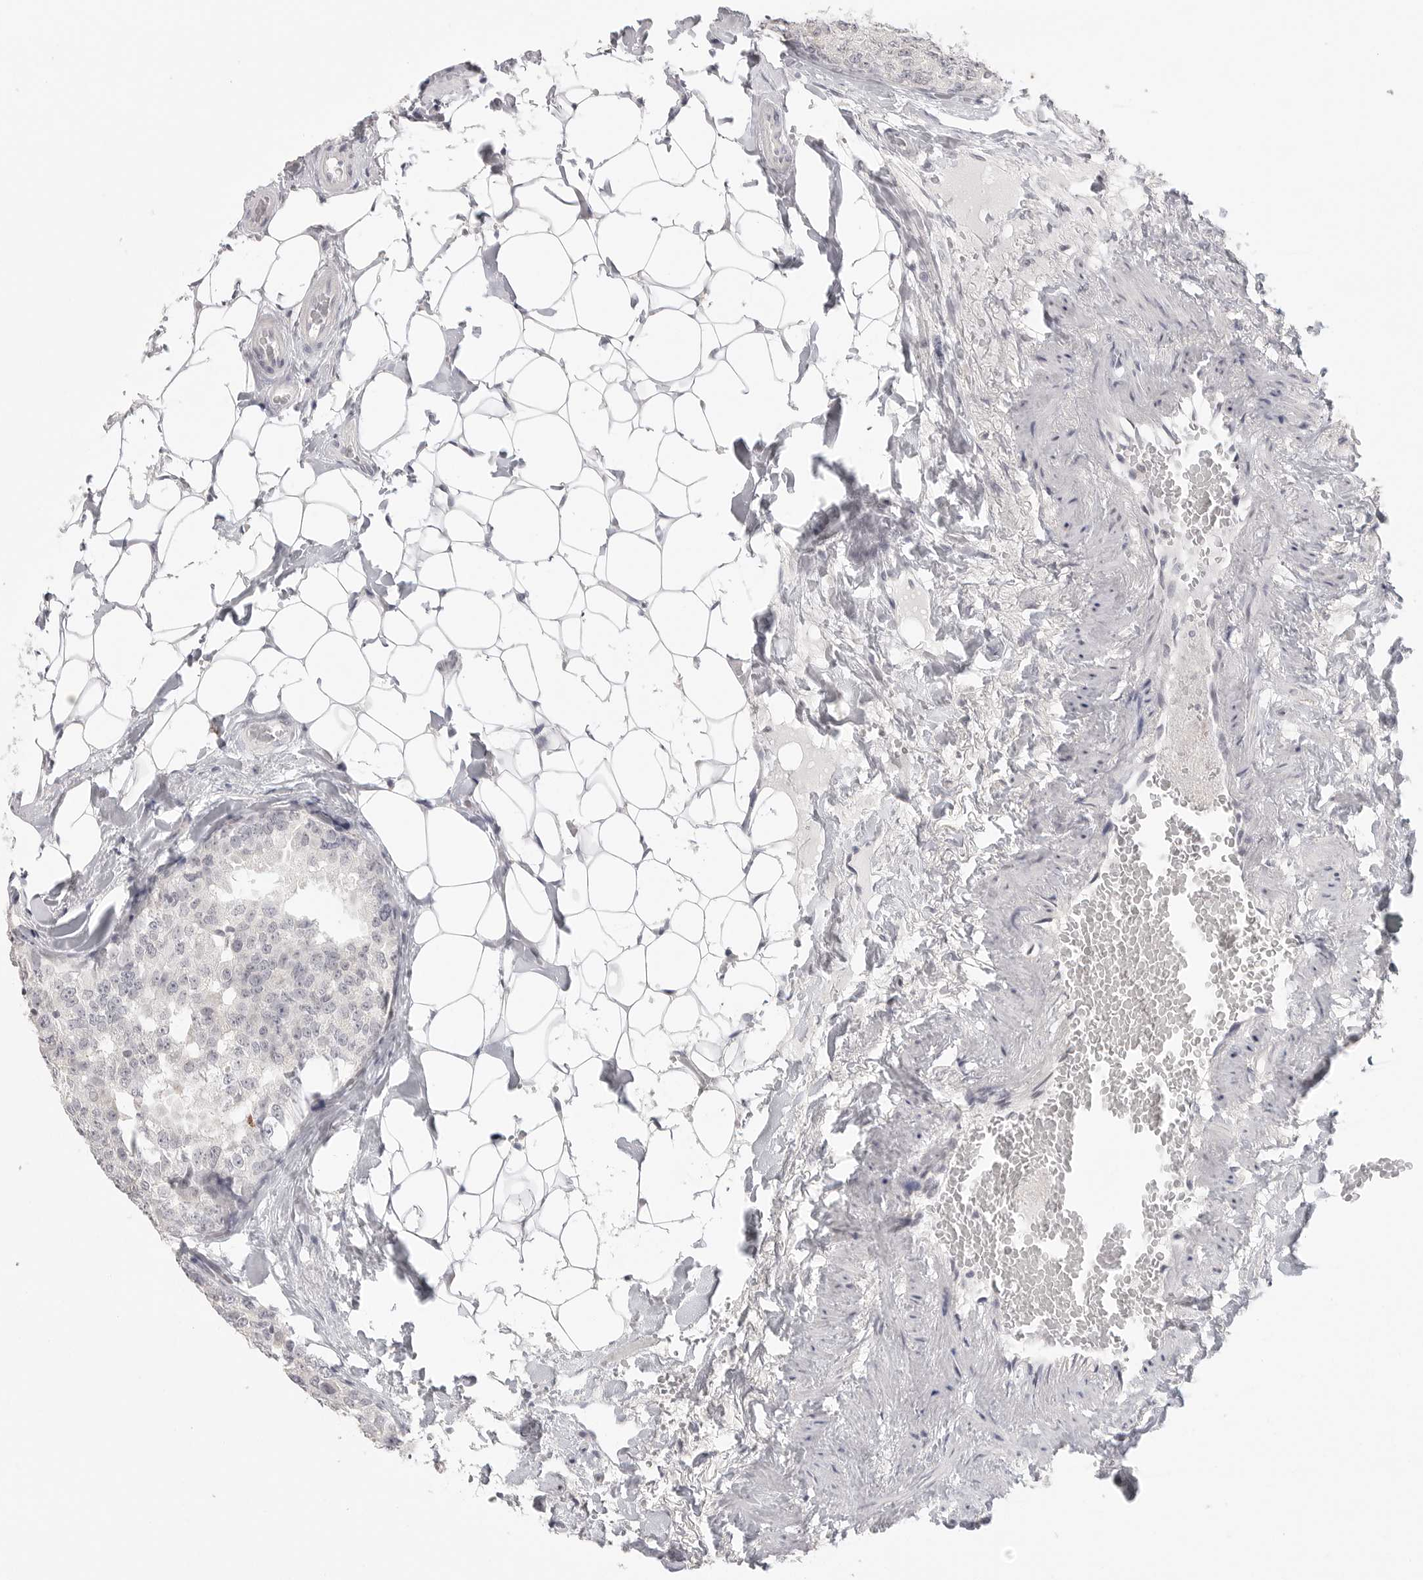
{"staining": {"intensity": "negative", "quantity": "none", "location": "none"}, "tissue": "breast cancer", "cell_type": "Tumor cells", "image_type": "cancer", "snomed": [{"axis": "morphology", "description": "Normal tissue, NOS"}, {"axis": "morphology", "description": "Duct carcinoma"}, {"axis": "topography", "description": "Breast"}], "caption": "Protein analysis of breast cancer demonstrates no significant staining in tumor cells. (Brightfield microscopy of DAB immunohistochemistry at high magnification).", "gene": "HMGCS2", "patient": {"sex": "female", "age": 43}}